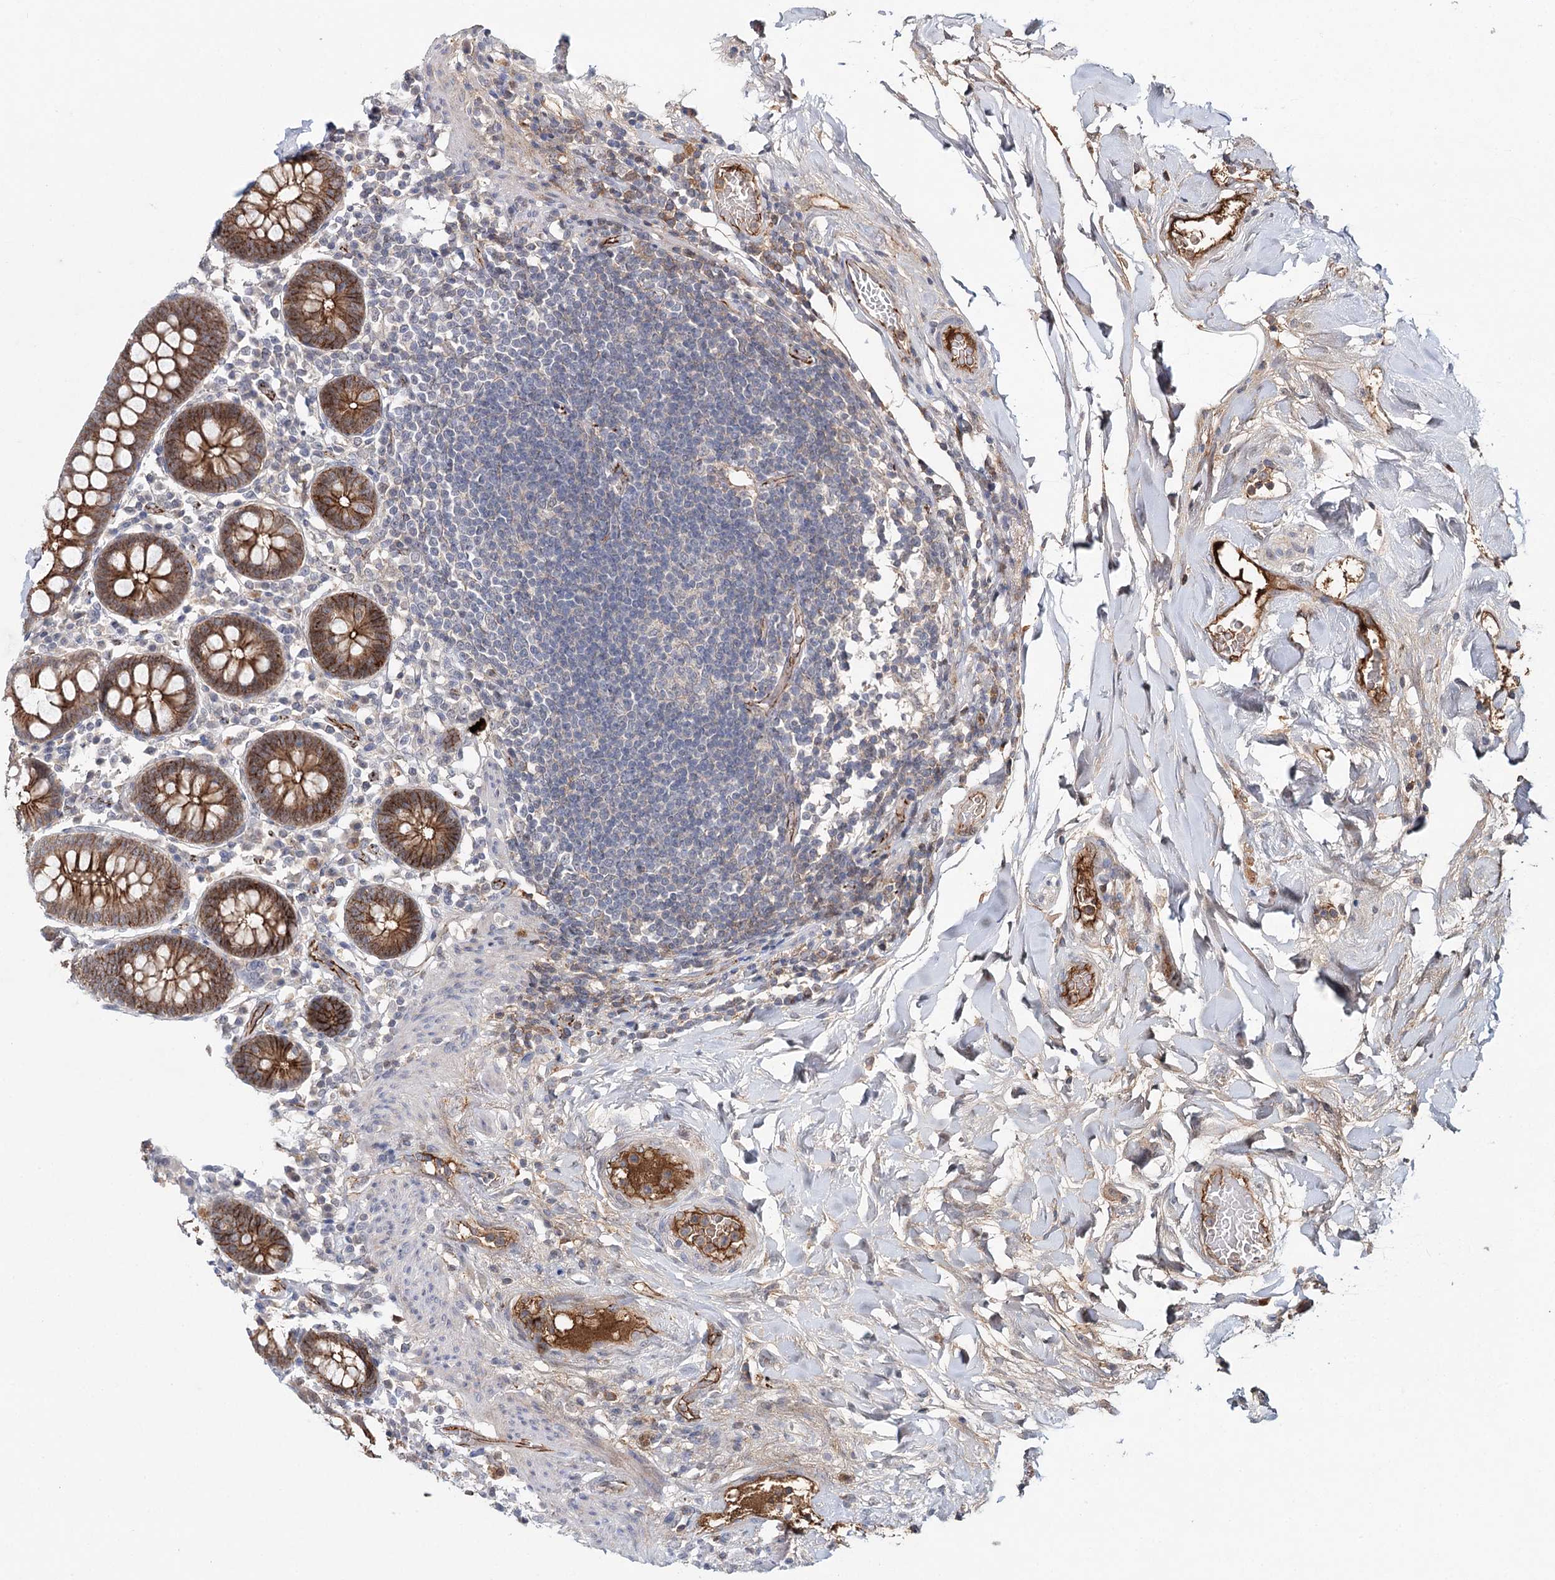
{"staining": {"intensity": "strong", "quantity": "<25%", "location": "cytoplasmic/membranous"}, "tissue": "colon", "cell_type": "Endothelial cells", "image_type": "normal", "snomed": [{"axis": "morphology", "description": "Normal tissue, NOS"}, {"axis": "topography", "description": "Colon"}], "caption": "Immunohistochemistry histopathology image of unremarkable human colon stained for a protein (brown), which reveals medium levels of strong cytoplasmic/membranous staining in about <25% of endothelial cells.", "gene": "PKP4", "patient": {"sex": "female", "age": 79}}